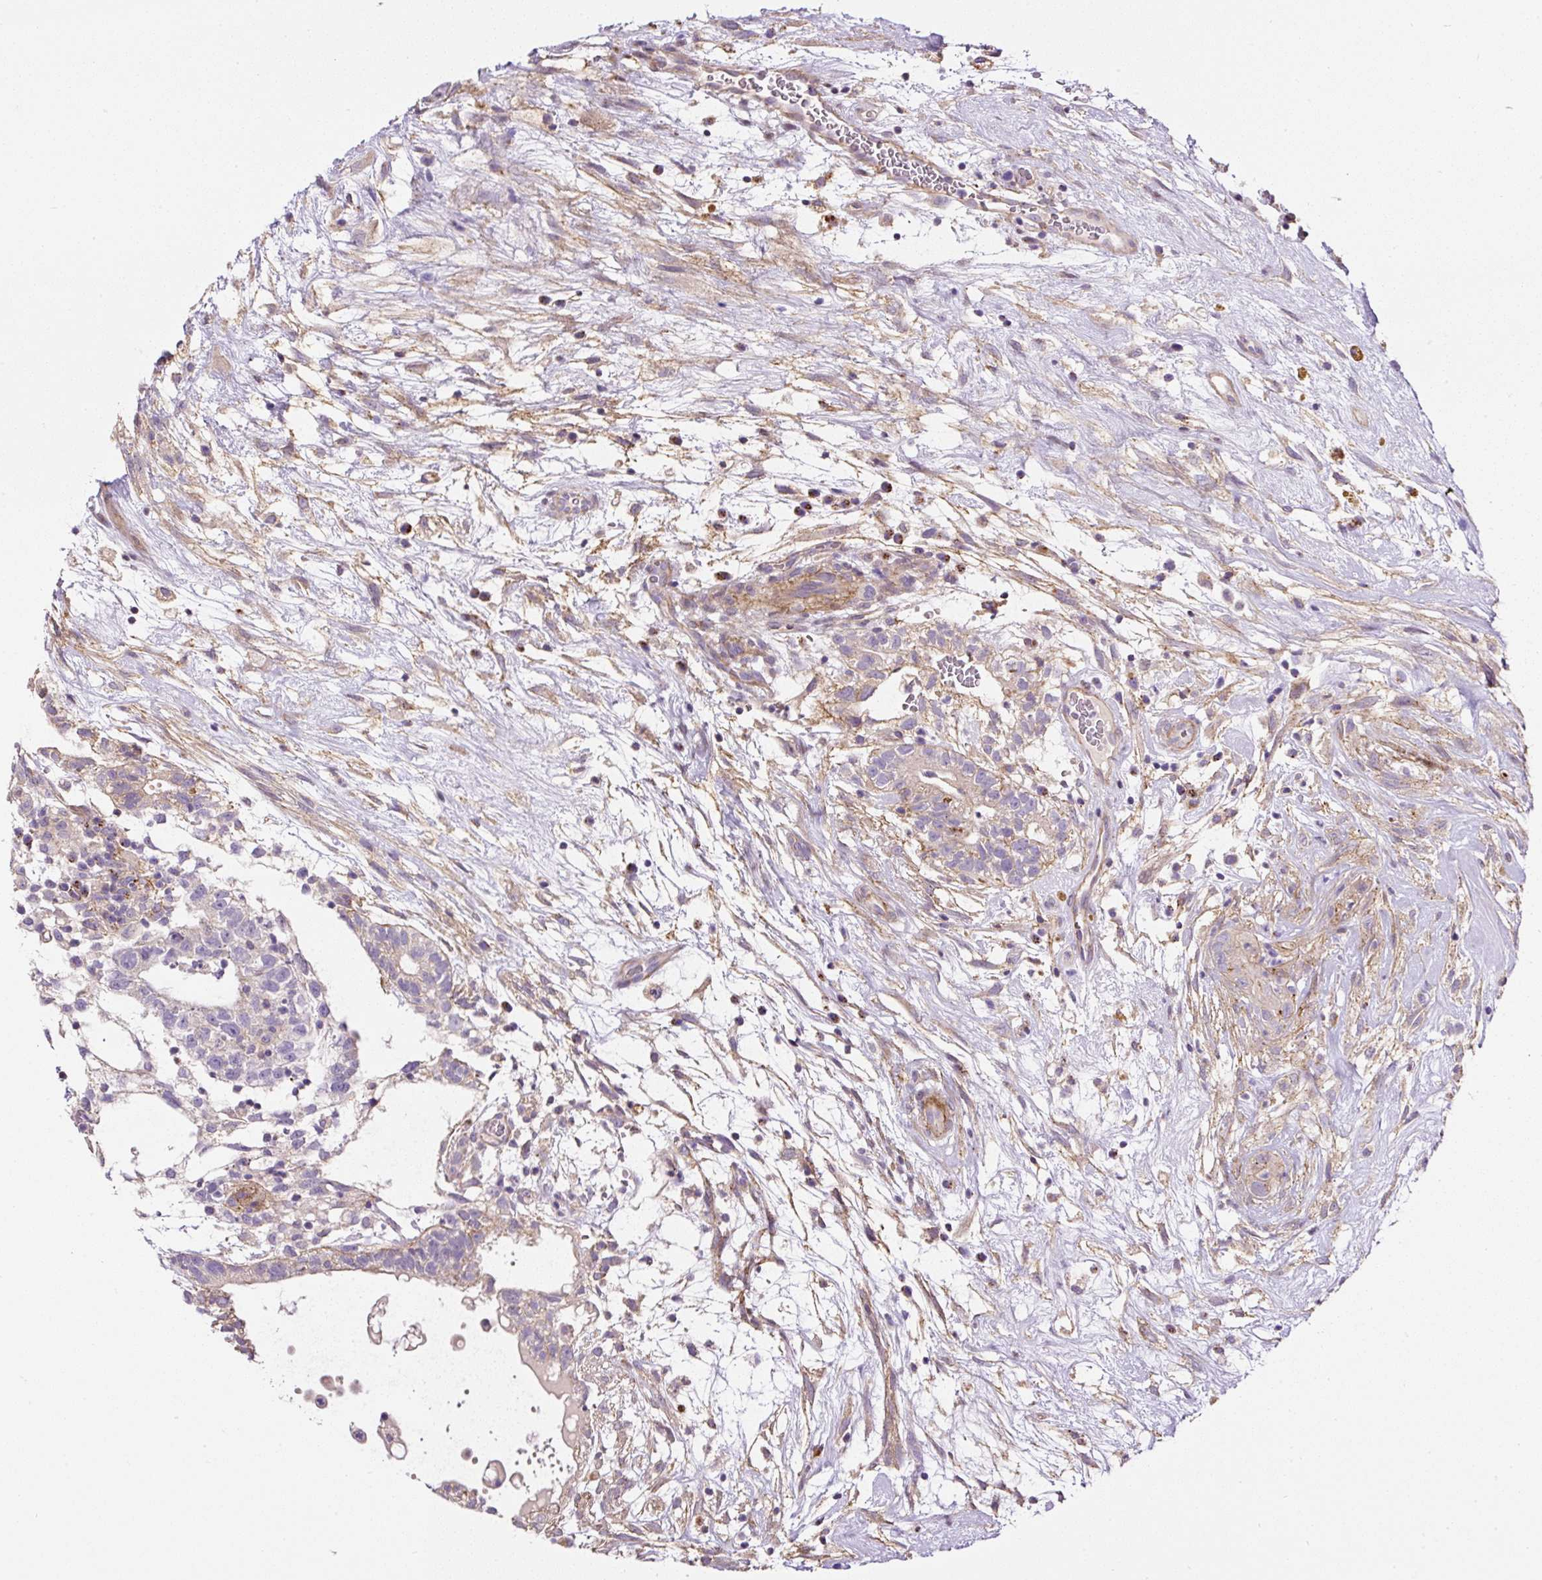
{"staining": {"intensity": "negative", "quantity": "none", "location": "none"}, "tissue": "testis cancer", "cell_type": "Tumor cells", "image_type": "cancer", "snomed": [{"axis": "morphology", "description": "Carcinoma, Embryonal, NOS"}, {"axis": "topography", "description": "Testis"}], "caption": "Protein analysis of testis cancer shows no significant positivity in tumor cells.", "gene": "RNF170", "patient": {"sex": "male", "age": 32}}